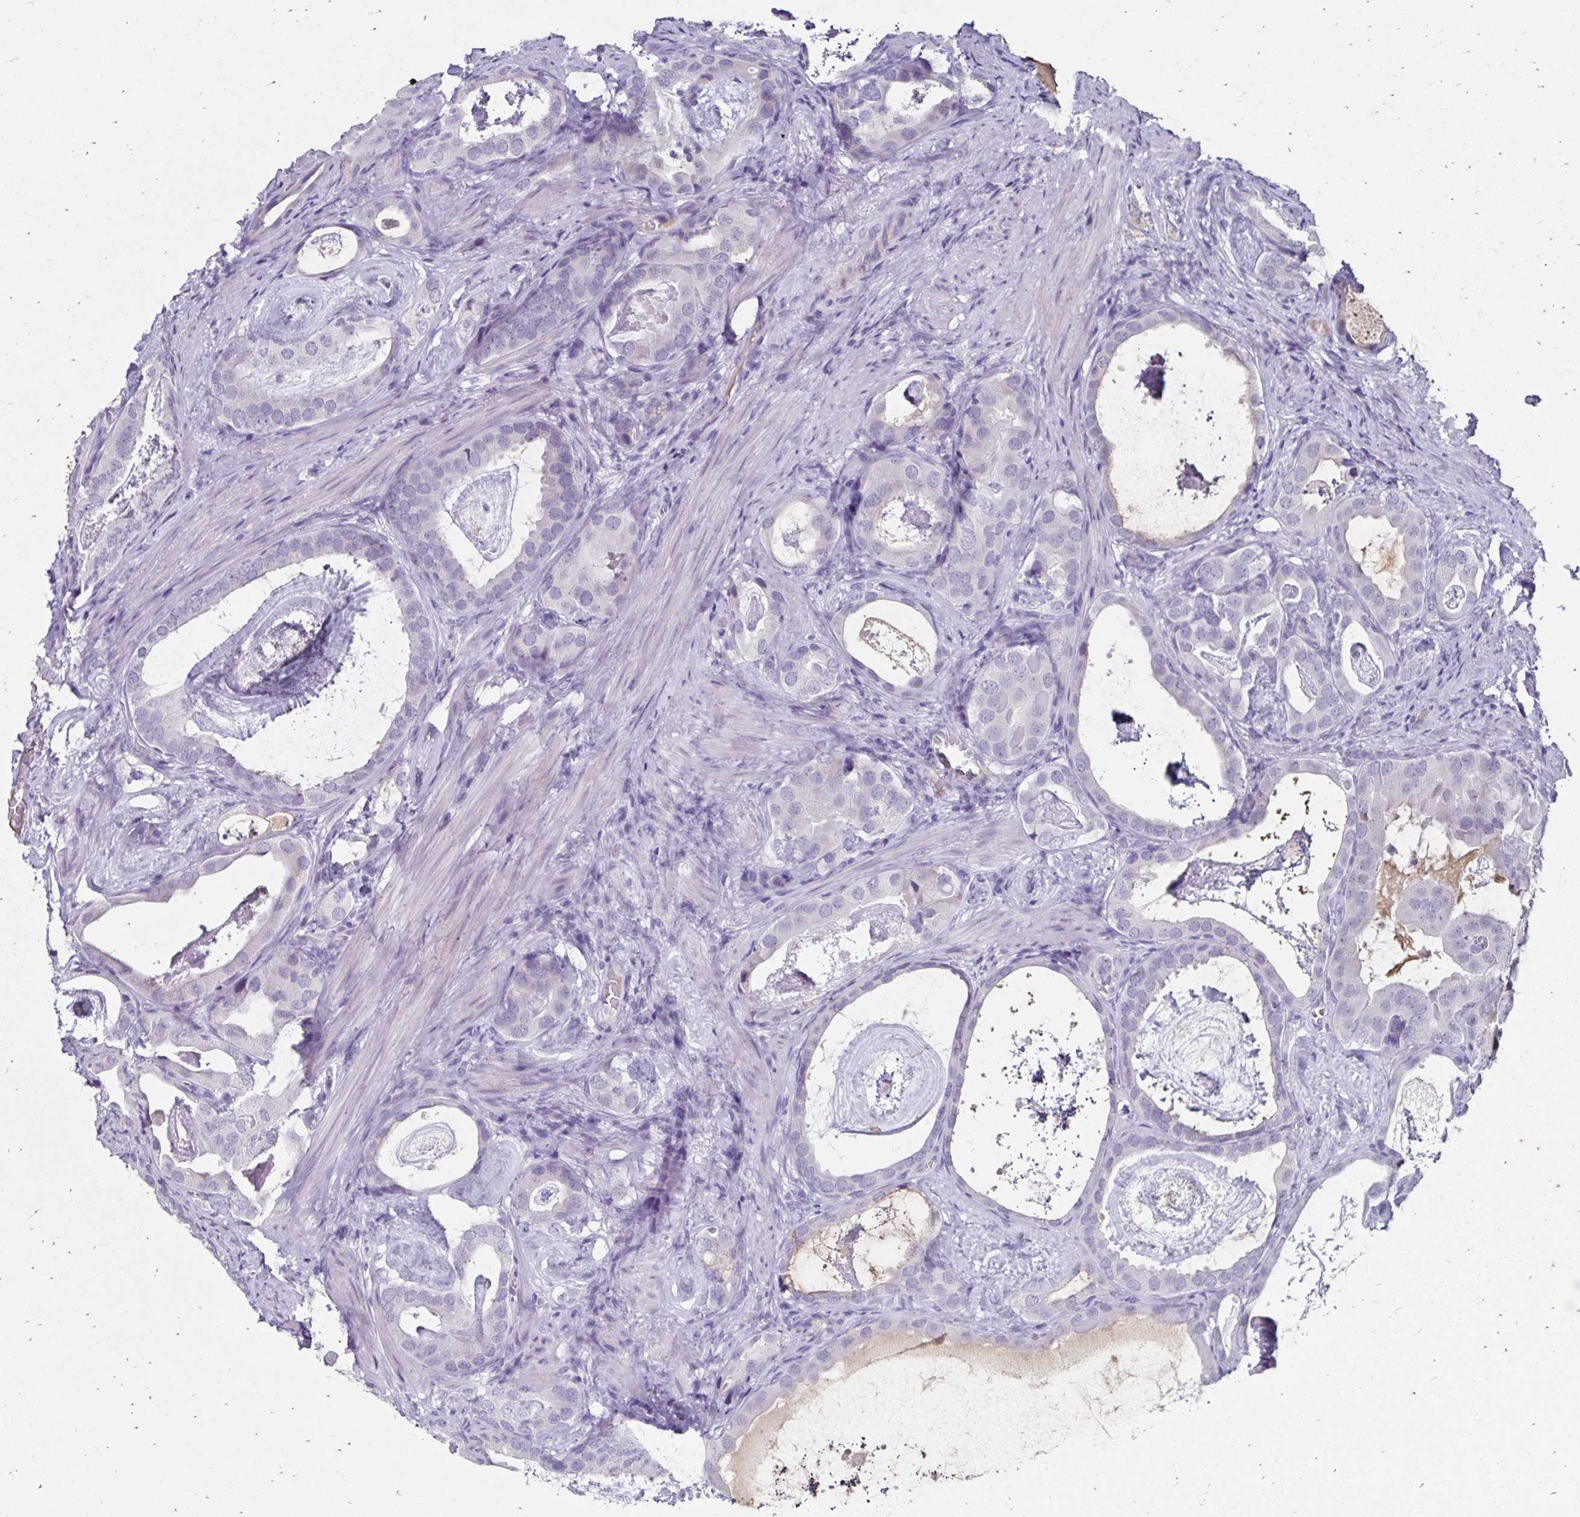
{"staining": {"intensity": "negative", "quantity": "none", "location": "none"}, "tissue": "prostate cancer", "cell_type": "Tumor cells", "image_type": "cancer", "snomed": [{"axis": "morphology", "description": "Adenocarcinoma, Low grade"}, {"axis": "topography", "description": "Prostate and seminal vesicle, NOS"}], "caption": "An image of human prostate cancer is negative for staining in tumor cells.", "gene": "SCG3", "patient": {"sex": "male", "age": 71}}